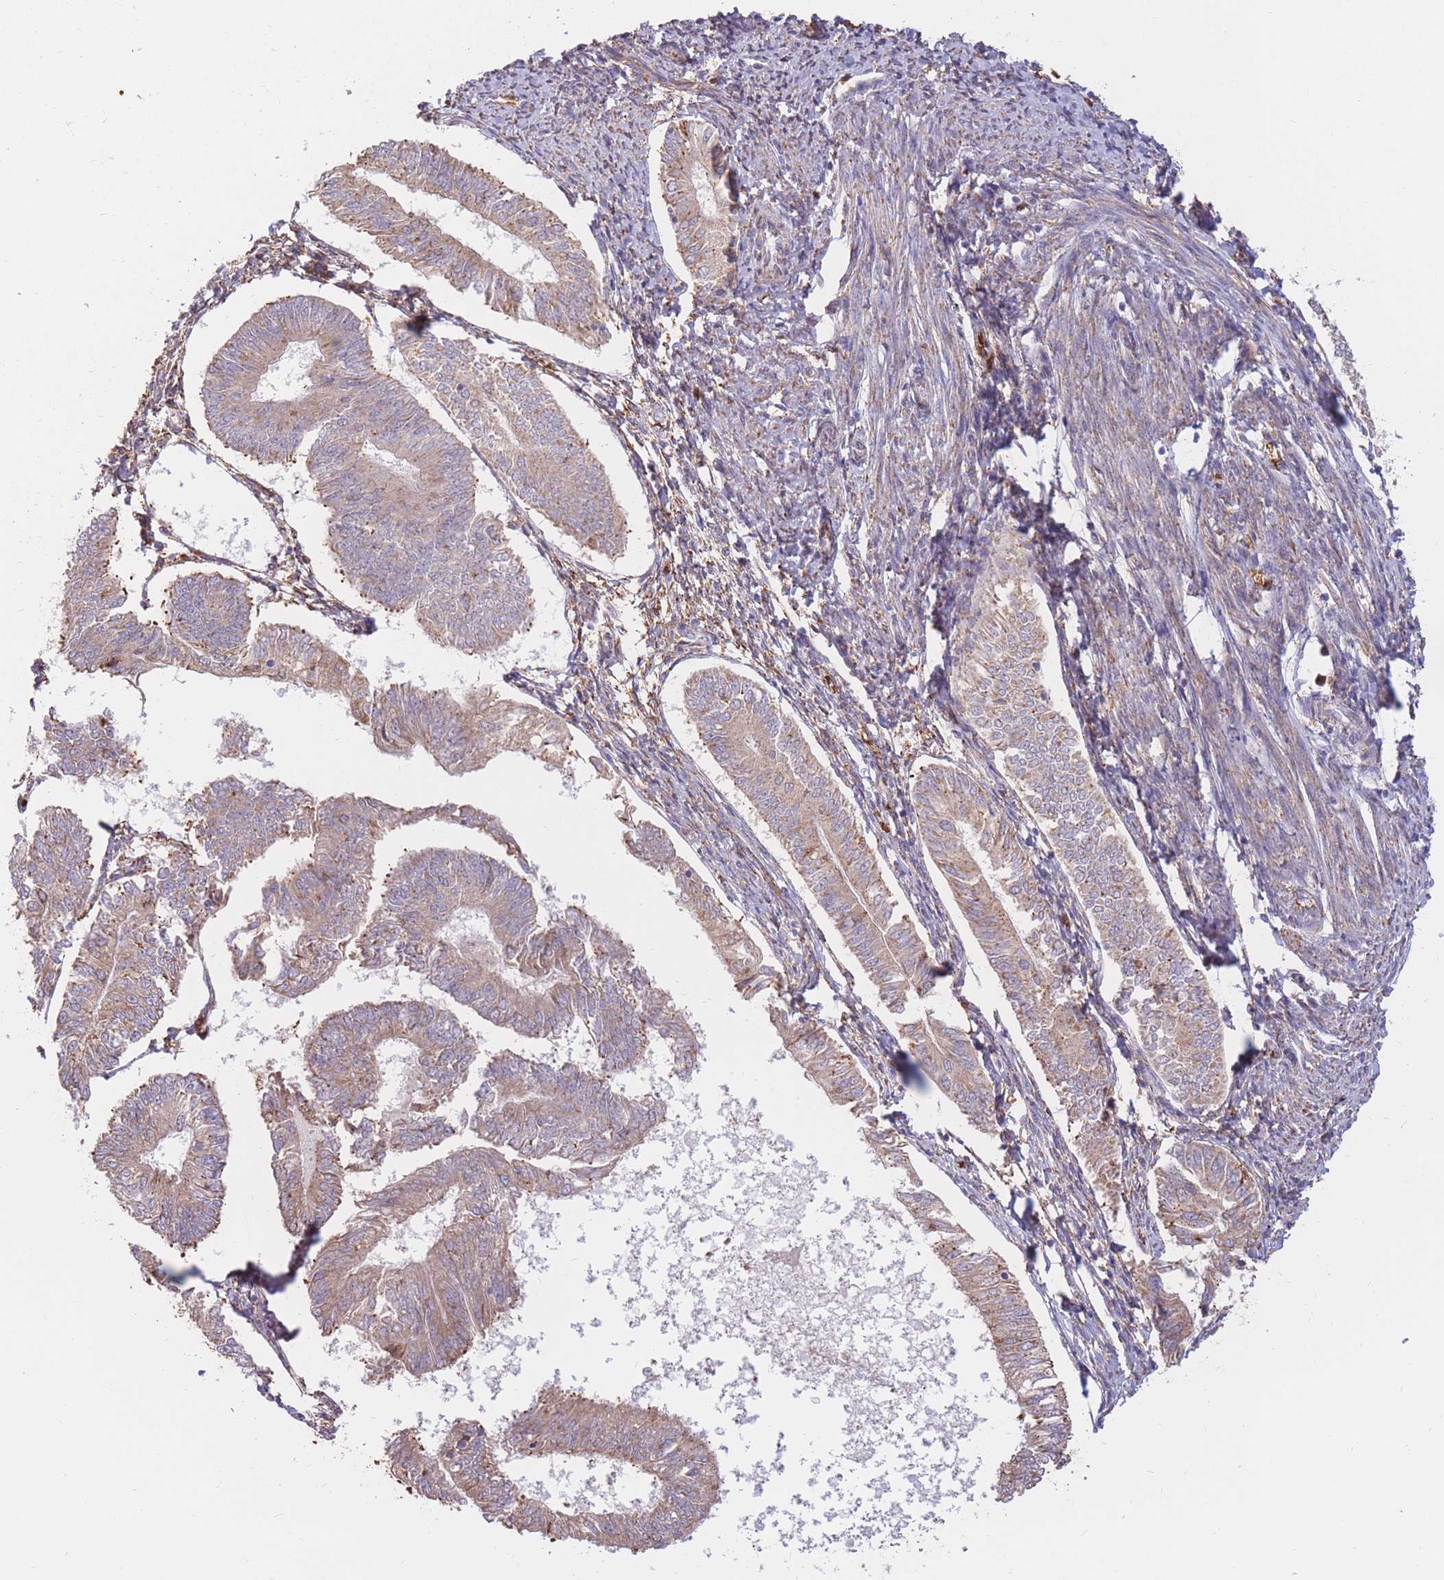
{"staining": {"intensity": "weak", "quantity": ">75%", "location": "cytoplasmic/membranous"}, "tissue": "endometrial cancer", "cell_type": "Tumor cells", "image_type": "cancer", "snomed": [{"axis": "morphology", "description": "Adenocarcinoma, NOS"}, {"axis": "topography", "description": "Endometrium"}], "caption": "High-power microscopy captured an immunohistochemistry histopathology image of endometrial cancer, revealing weak cytoplasmic/membranous expression in about >75% of tumor cells. Using DAB (3,3'-diaminobenzidine) (brown) and hematoxylin (blue) stains, captured at high magnification using brightfield microscopy.", "gene": "ATP10D", "patient": {"sex": "female", "age": 58}}